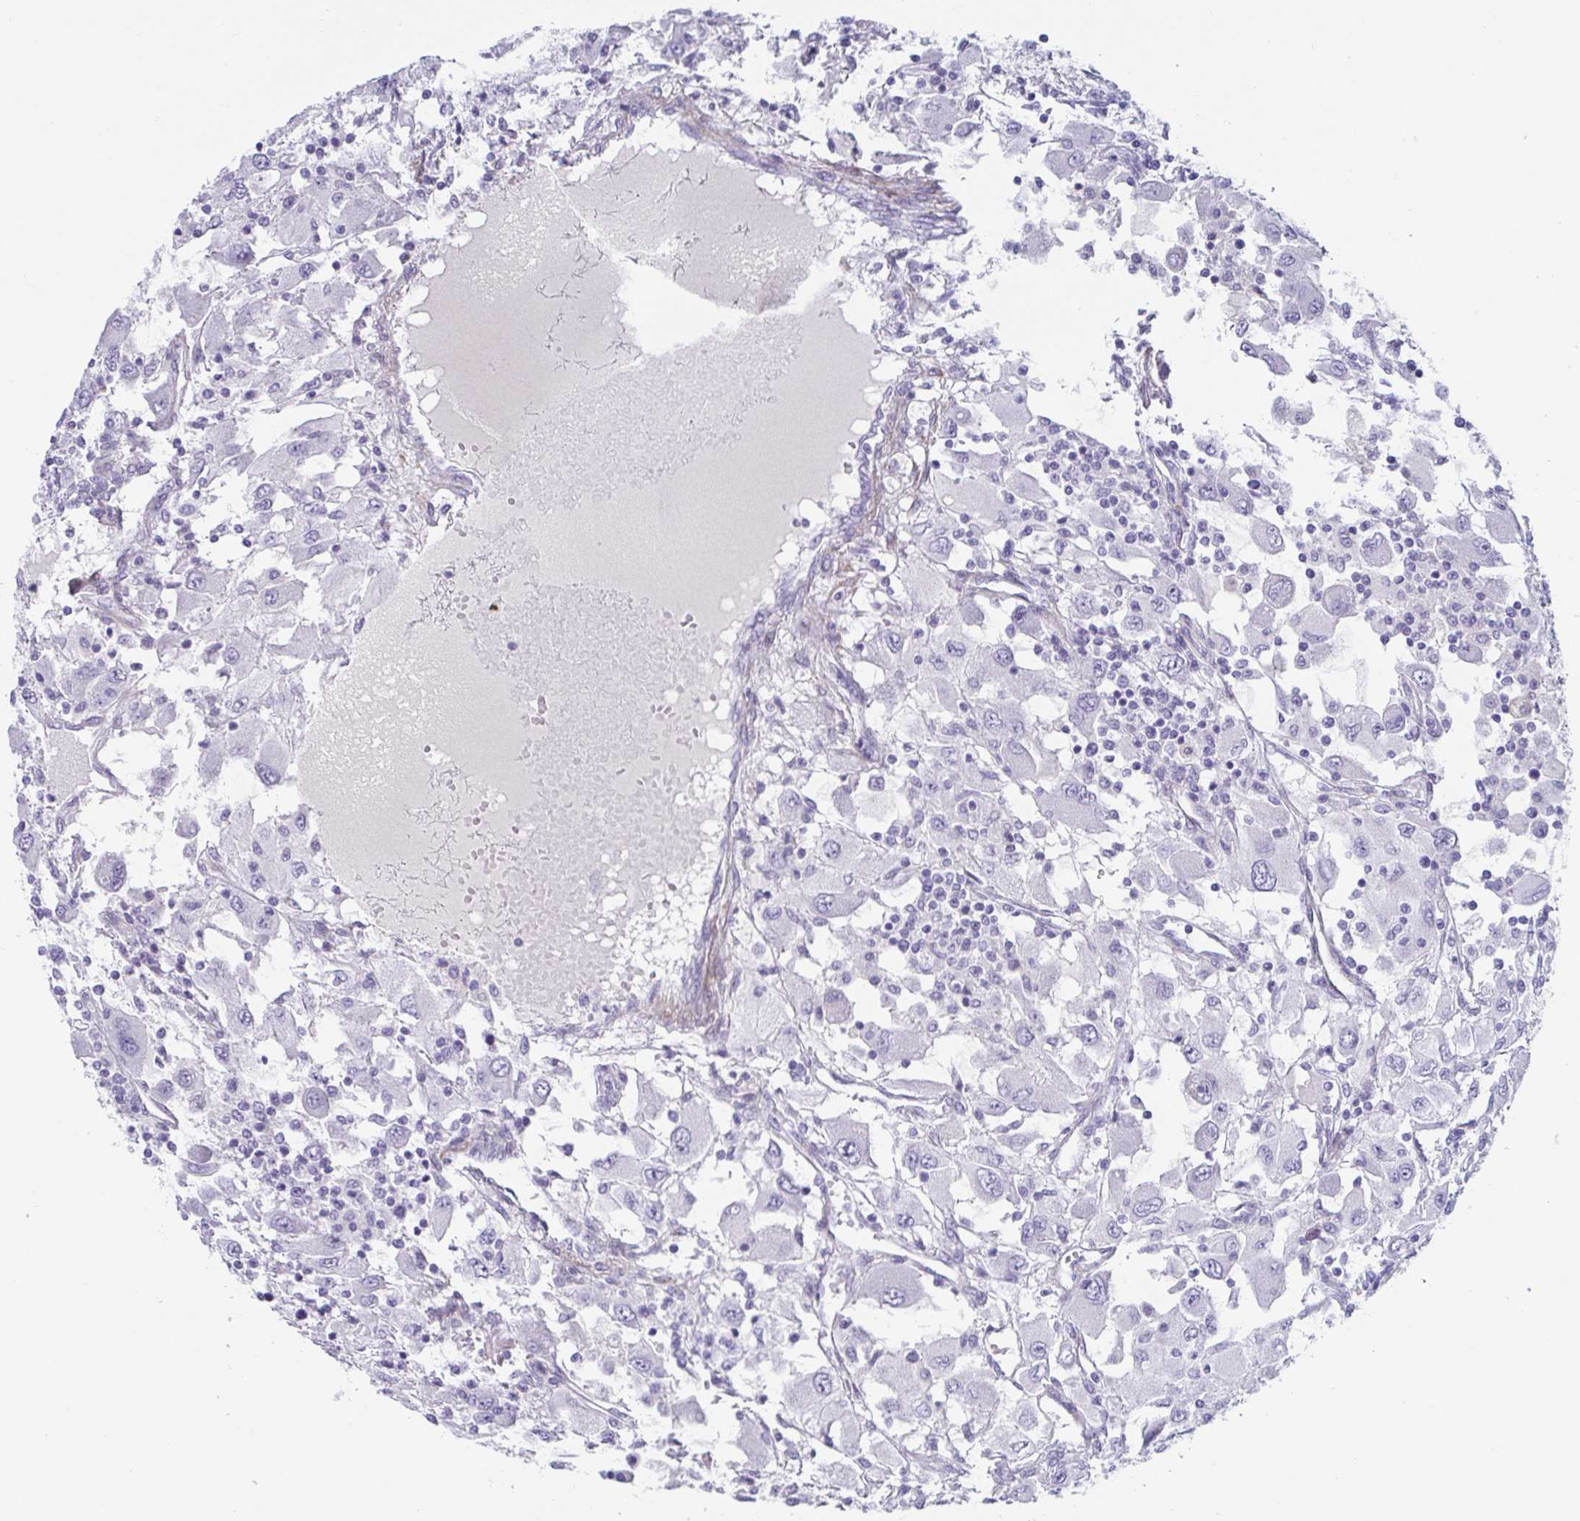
{"staining": {"intensity": "negative", "quantity": "none", "location": "none"}, "tissue": "renal cancer", "cell_type": "Tumor cells", "image_type": "cancer", "snomed": [{"axis": "morphology", "description": "Adenocarcinoma, NOS"}, {"axis": "topography", "description": "Kidney"}], "caption": "Immunohistochemistry micrograph of neoplastic tissue: human renal cancer (adenocarcinoma) stained with DAB exhibits no significant protein staining in tumor cells.", "gene": "OR5P3", "patient": {"sex": "female", "age": 67}}